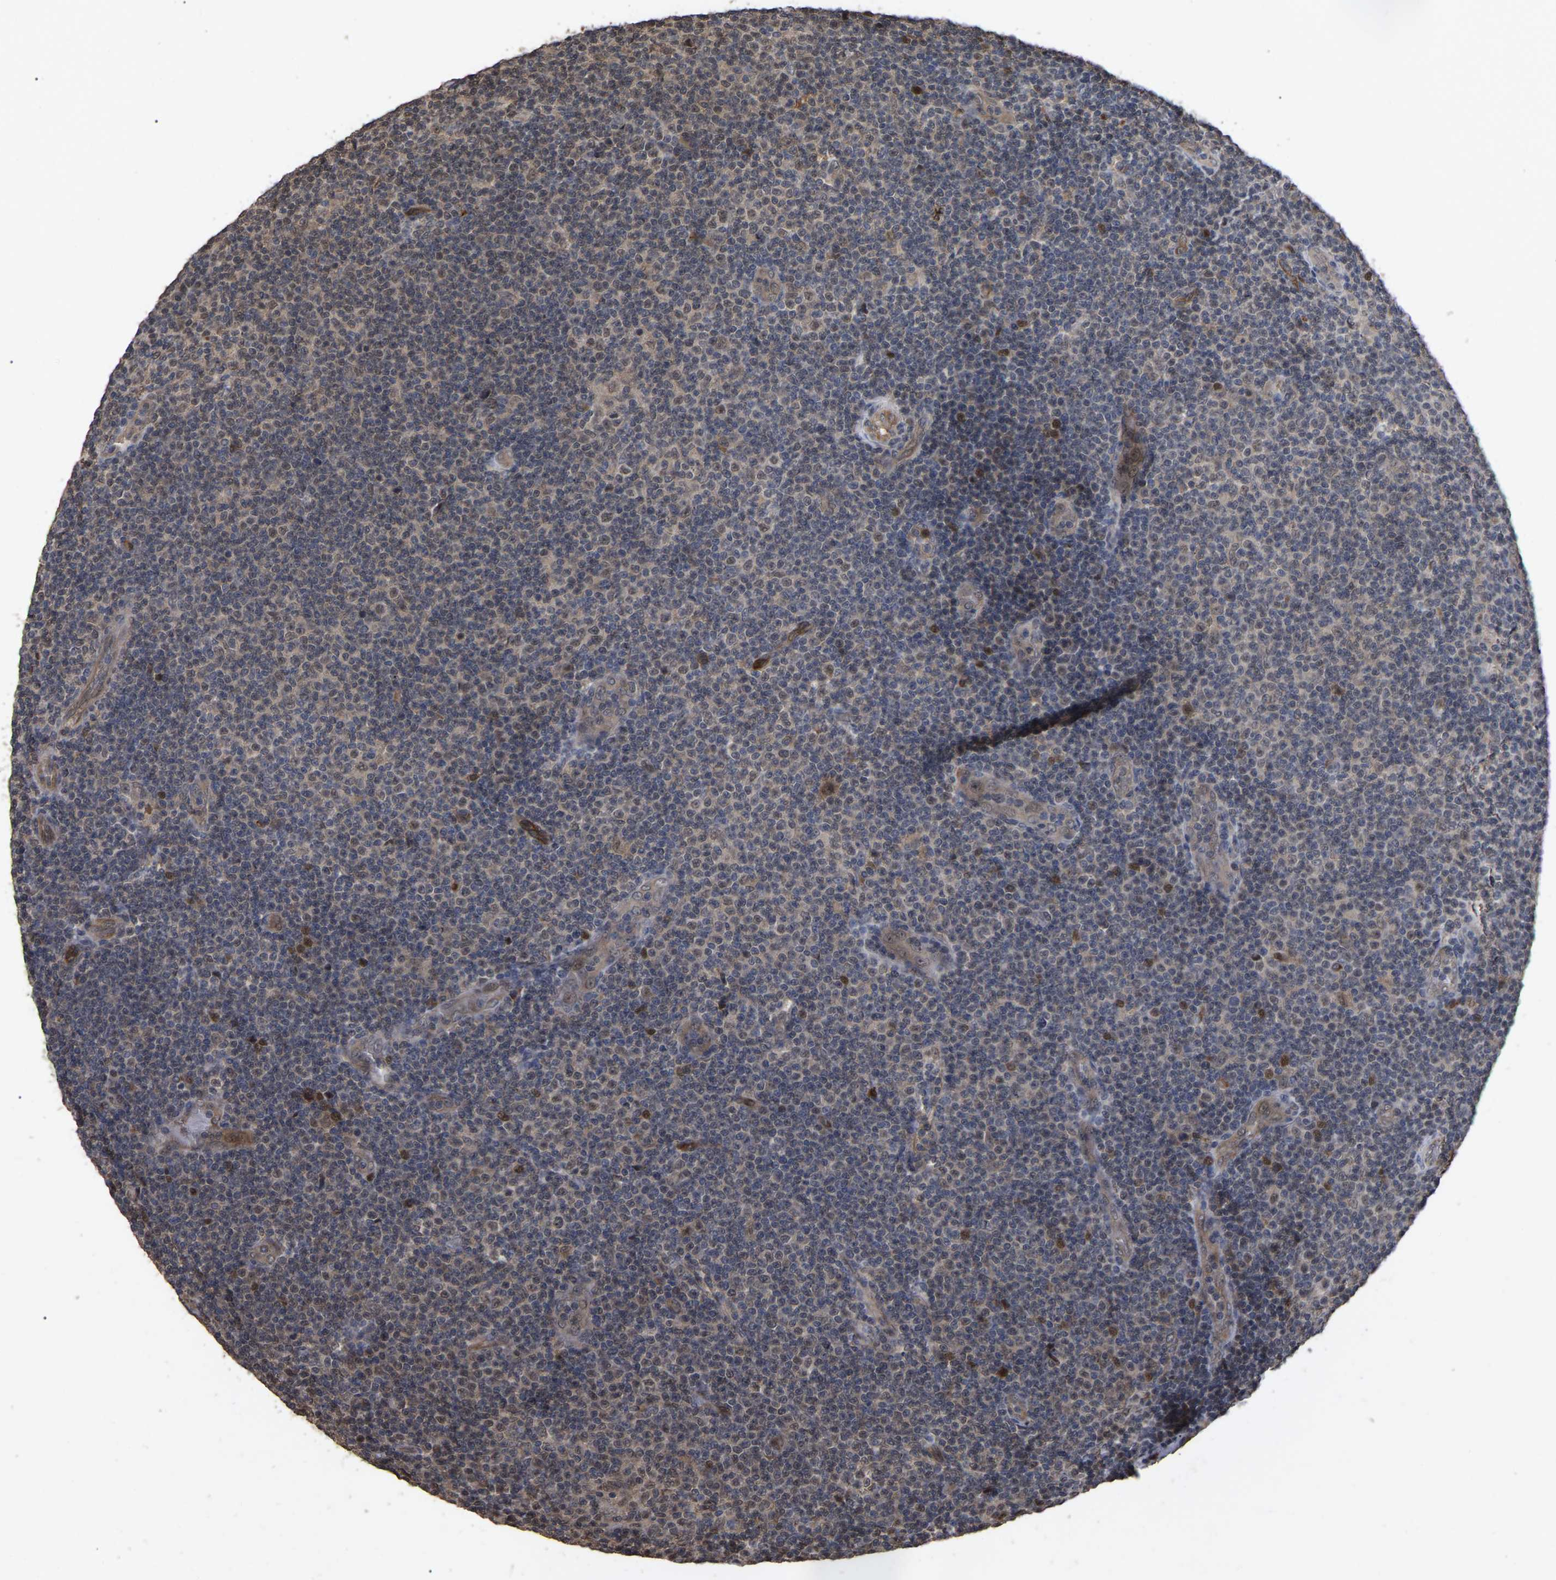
{"staining": {"intensity": "weak", "quantity": ">75%", "location": "cytoplasmic/membranous,nuclear"}, "tissue": "lymphoma", "cell_type": "Tumor cells", "image_type": "cancer", "snomed": [{"axis": "morphology", "description": "Malignant lymphoma, non-Hodgkin's type, Low grade"}, {"axis": "topography", "description": "Lymph node"}], "caption": "Lymphoma stained with immunohistochemistry reveals weak cytoplasmic/membranous and nuclear positivity in about >75% of tumor cells. (DAB (3,3'-diaminobenzidine) = brown stain, brightfield microscopy at high magnification).", "gene": "FAM161B", "patient": {"sex": "male", "age": 83}}